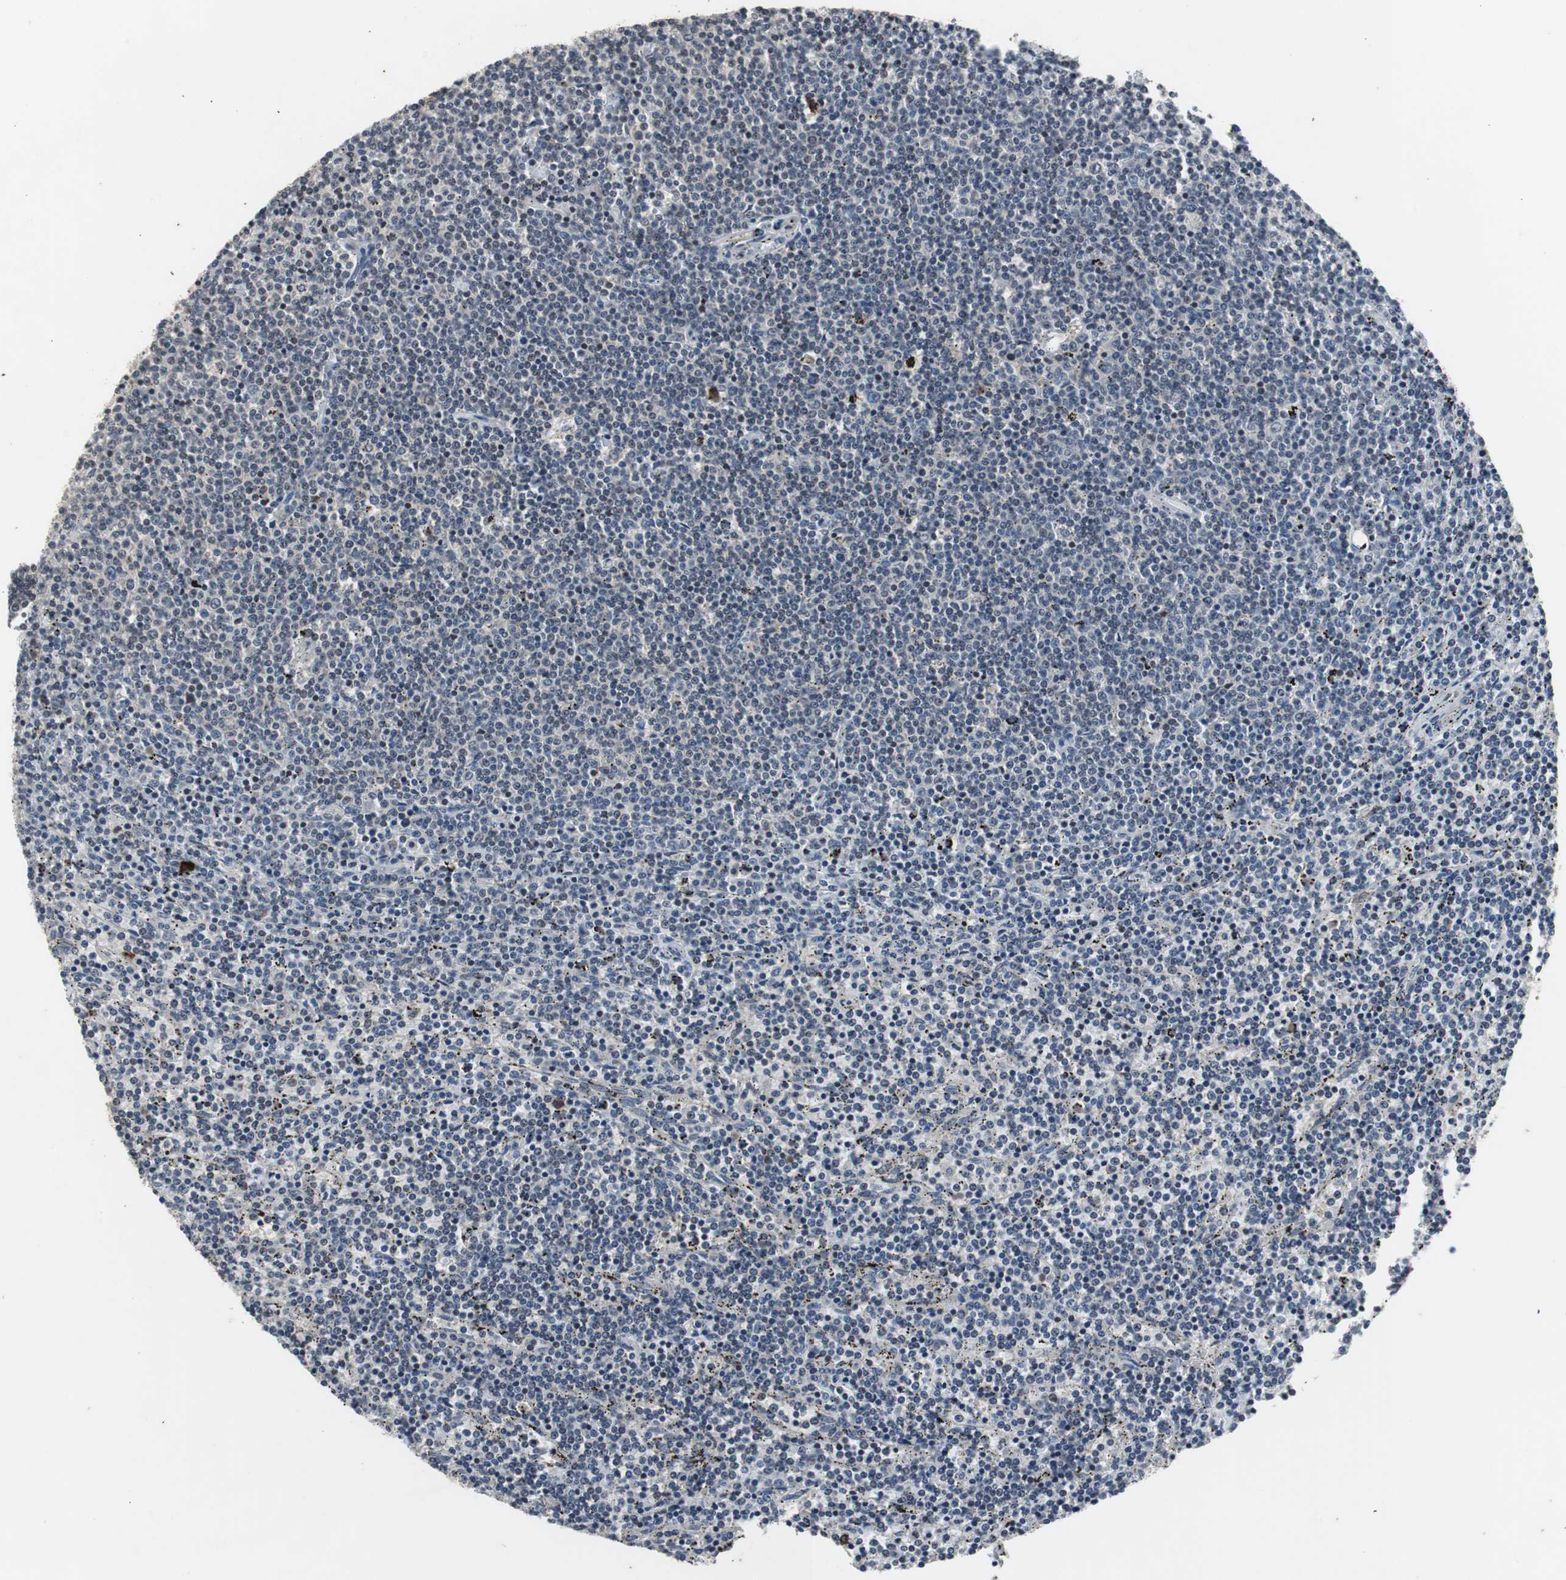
{"staining": {"intensity": "negative", "quantity": "none", "location": "none"}, "tissue": "lymphoma", "cell_type": "Tumor cells", "image_type": "cancer", "snomed": [{"axis": "morphology", "description": "Malignant lymphoma, non-Hodgkin's type, Low grade"}, {"axis": "topography", "description": "Spleen"}], "caption": "An immunohistochemistry (IHC) photomicrograph of malignant lymphoma, non-Hodgkin's type (low-grade) is shown. There is no staining in tumor cells of malignant lymphoma, non-Hodgkin's type (low-grade).", "gene": "CRADD", "patient": {"sex": "female", "age": 50}}